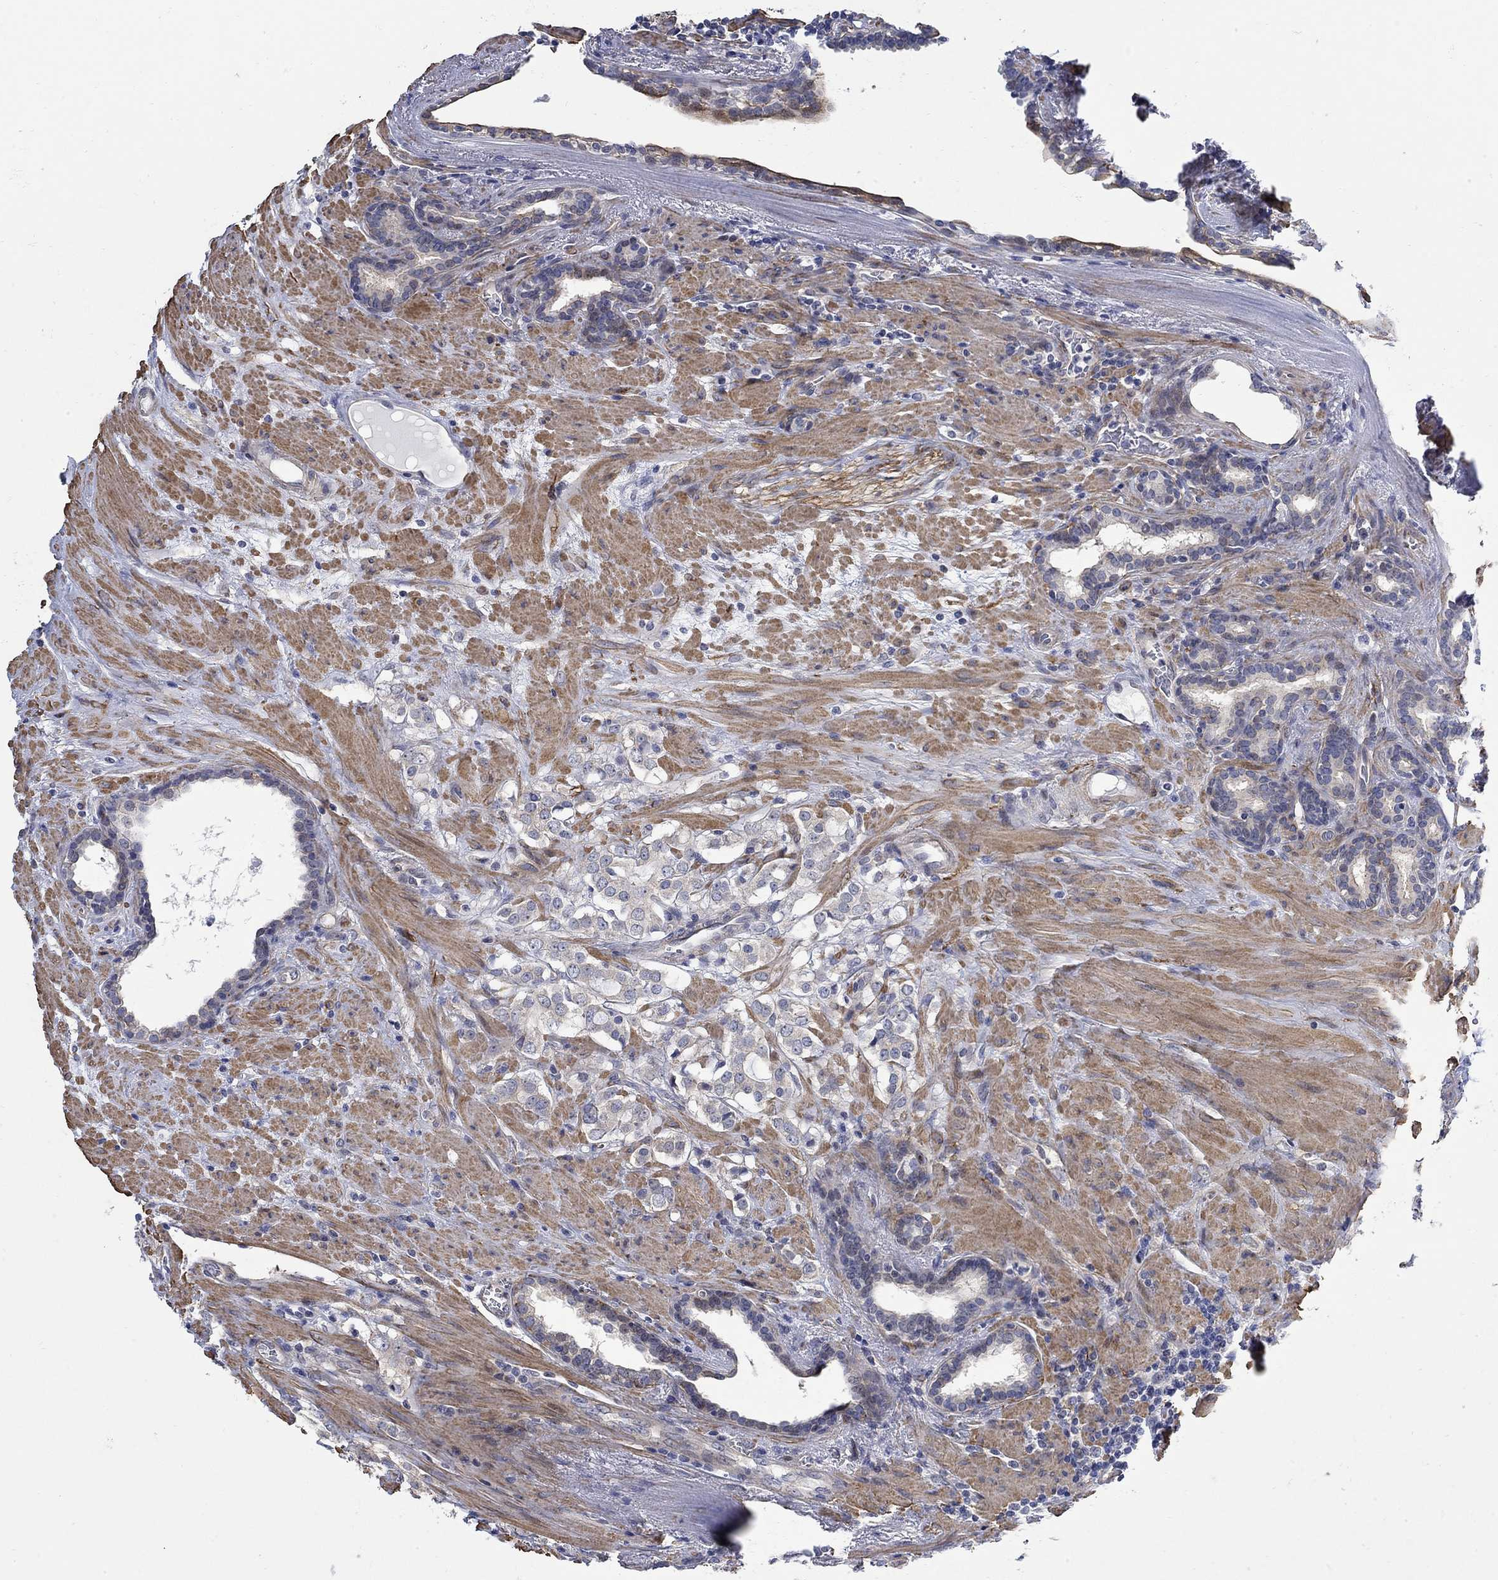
{"staining": {"intensity": "moderate", "quantity": "<25%", "location": "cytoplasmic/membranous"}, "tissue": "prostate cancer", "cell_type": "Tumor cells", "image_type": "cancer", "snomed": [{"axis": "morphology", "description": "Adenocarcinoma, NOS"}, {"axis": "topography", "description": "Prostate"}], "caption": "Moderate cytoplasmic/membranous staining for a protein is identified in about <25% of tumor cells of prostate cancer (adenocarcinoma) using immunohistochemistry (IHC).", "gene": "SCN7A", "patient": {"sex": "male", "age": 66}}